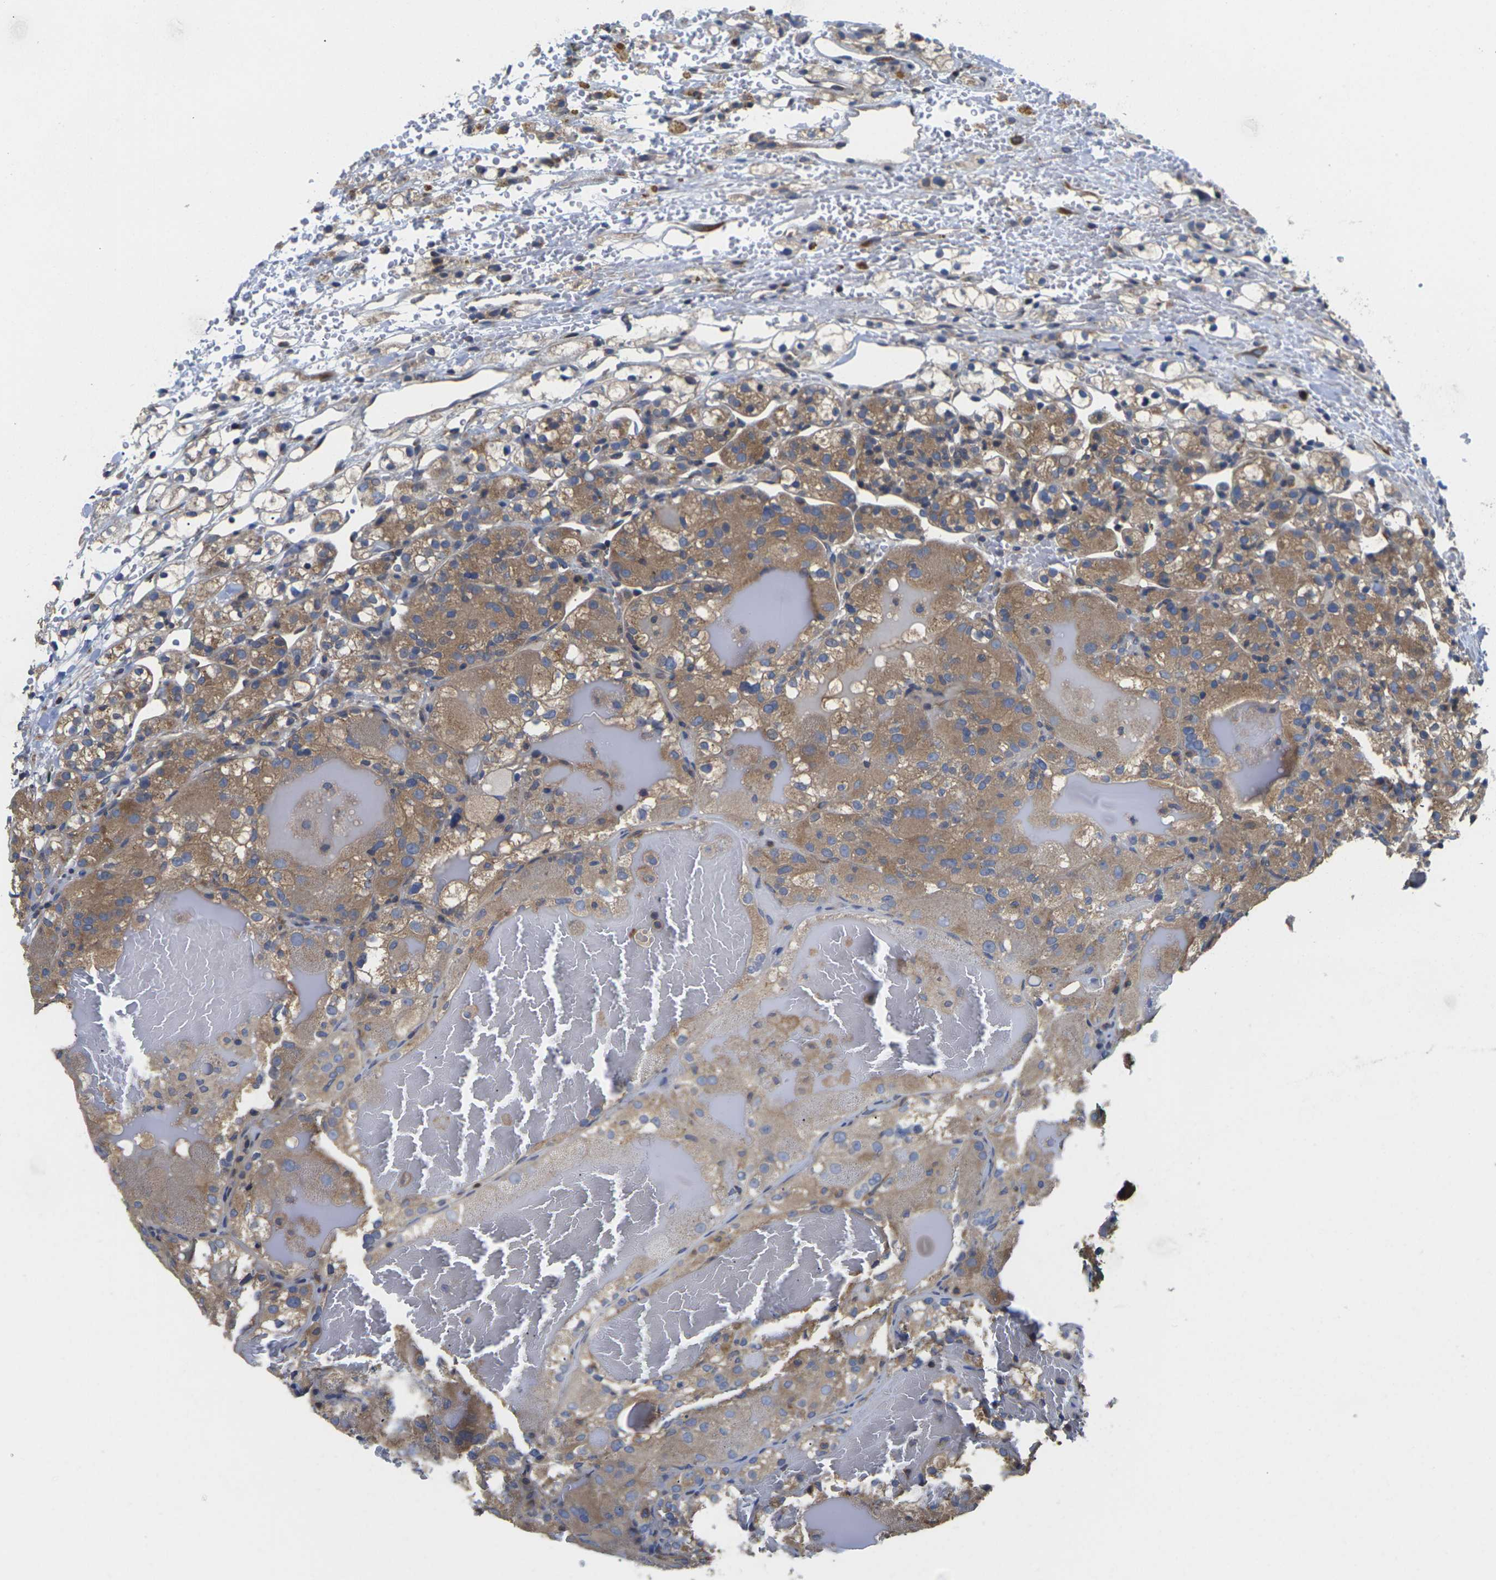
{"staining": {"intensity": "moderate", "quantity": ">75%", "location": "cytoplasmic/membranous"}, "tissue": "renal cancer", "cell_type": "Tumor cells", "image_type": "cancer", "snomed": [{"axis": "morphology", "description": "Adenocarcinoma, NOS"}, {"axis": "topography", "description": "Kidney"}], "caption": "This photomicrograph shows IHC staining of renal cancer, with medium moderate cytoplasmic/membranous expression in about >75% of tumor cells.", "gene": "TMCC2", "patient": {"sex": "male", "age": 61}}